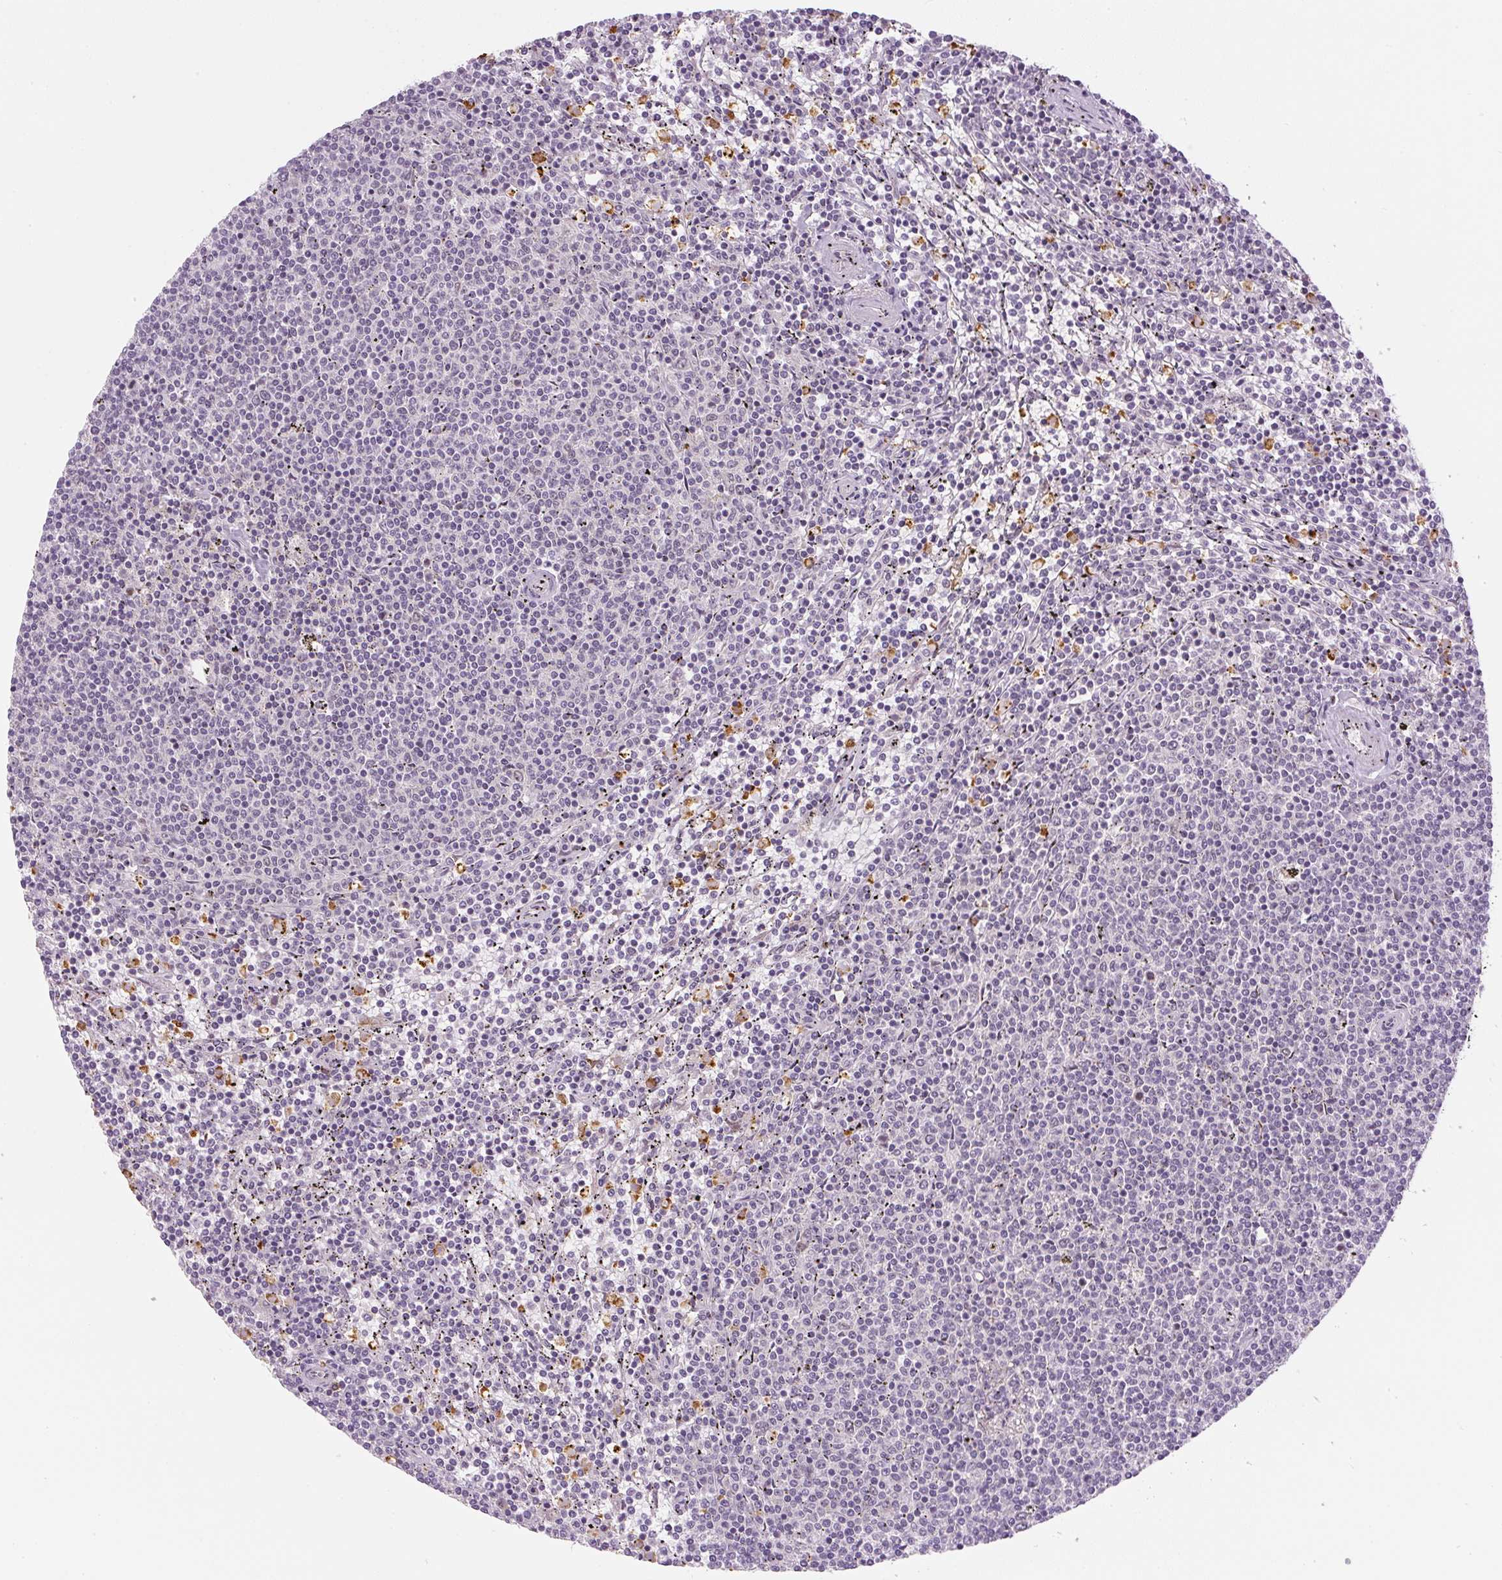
{"staining": {"intensity": "negative", "quantity": "none", "location": "none"}, "tissue": "lymphoma", "cell_type": "Tumor cells", "image_type": "cancer", "snomed": [{"axis": "morphology", "description": "Malignant lymphoma, non-Hodgkin's type, Low grade"}, {"axis": "topography", "description": "Spleen"}], "caption": "Protein analysis of malignant lymphoma, non-Hodgkin's type (low-grade) displays no significant positivity in tumor cells.", "gene": "SGF29", "patient": {"sex": "female", "age": 50}}